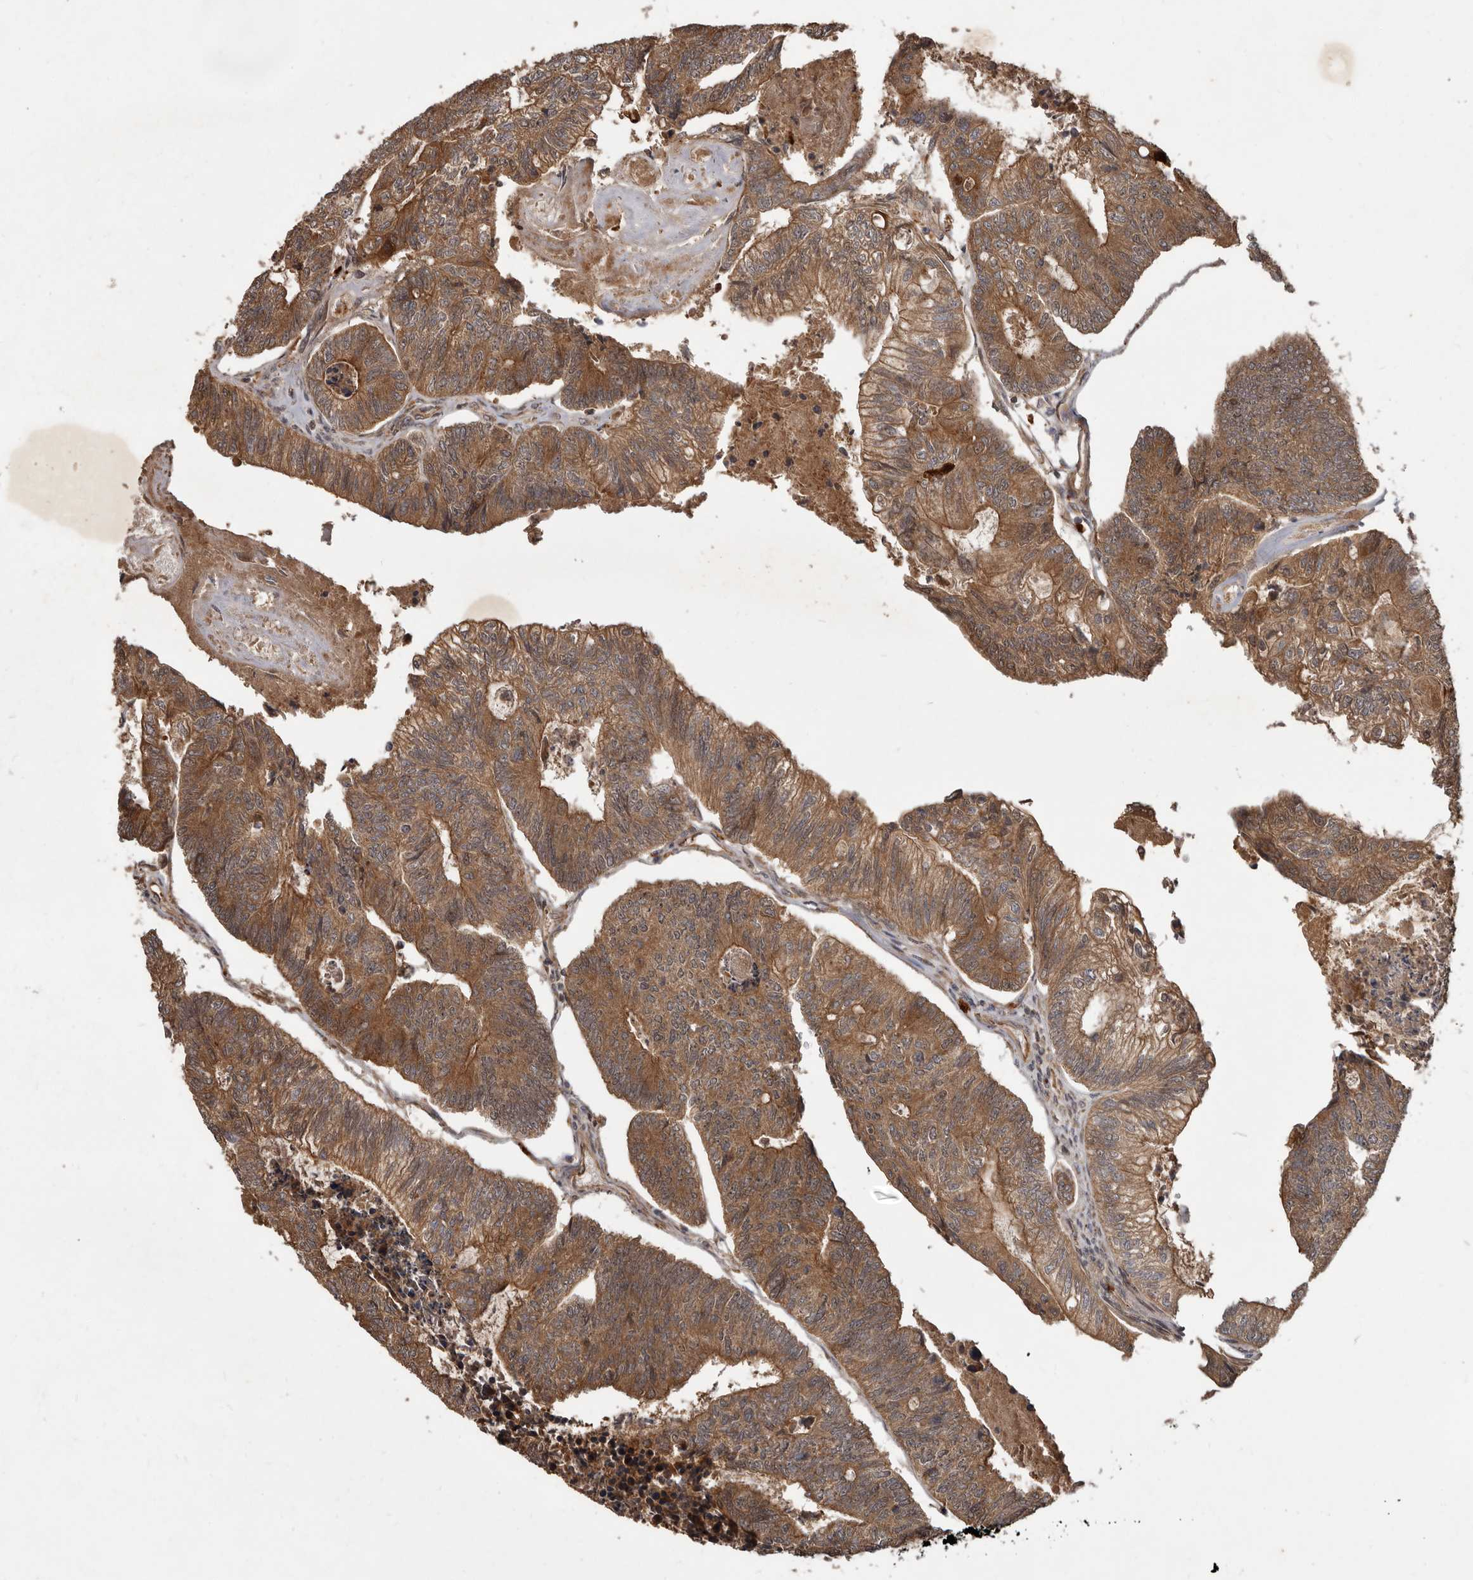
{"staining": {"intensity": "moderate", "quantity": ">75%", "location": "cytoplasmic/membranous"}, "tissue": "colorectal cancer", "cell_type": "Tumor cells", "image_type": "cancer", "snomed": [{"axis": "morphology", "description": "Adenocarcinoma, NOS"}, {"axis": "topography", "description": "Colon"}], "caption": "Protein analysis of colorectal adenocarcinoma tissue demonstrates moderate cytoplasmic/membranous expression in about >75% of tumor cells.", "gene": "STK36", "patient": {"sex": "female", "age": 67}}